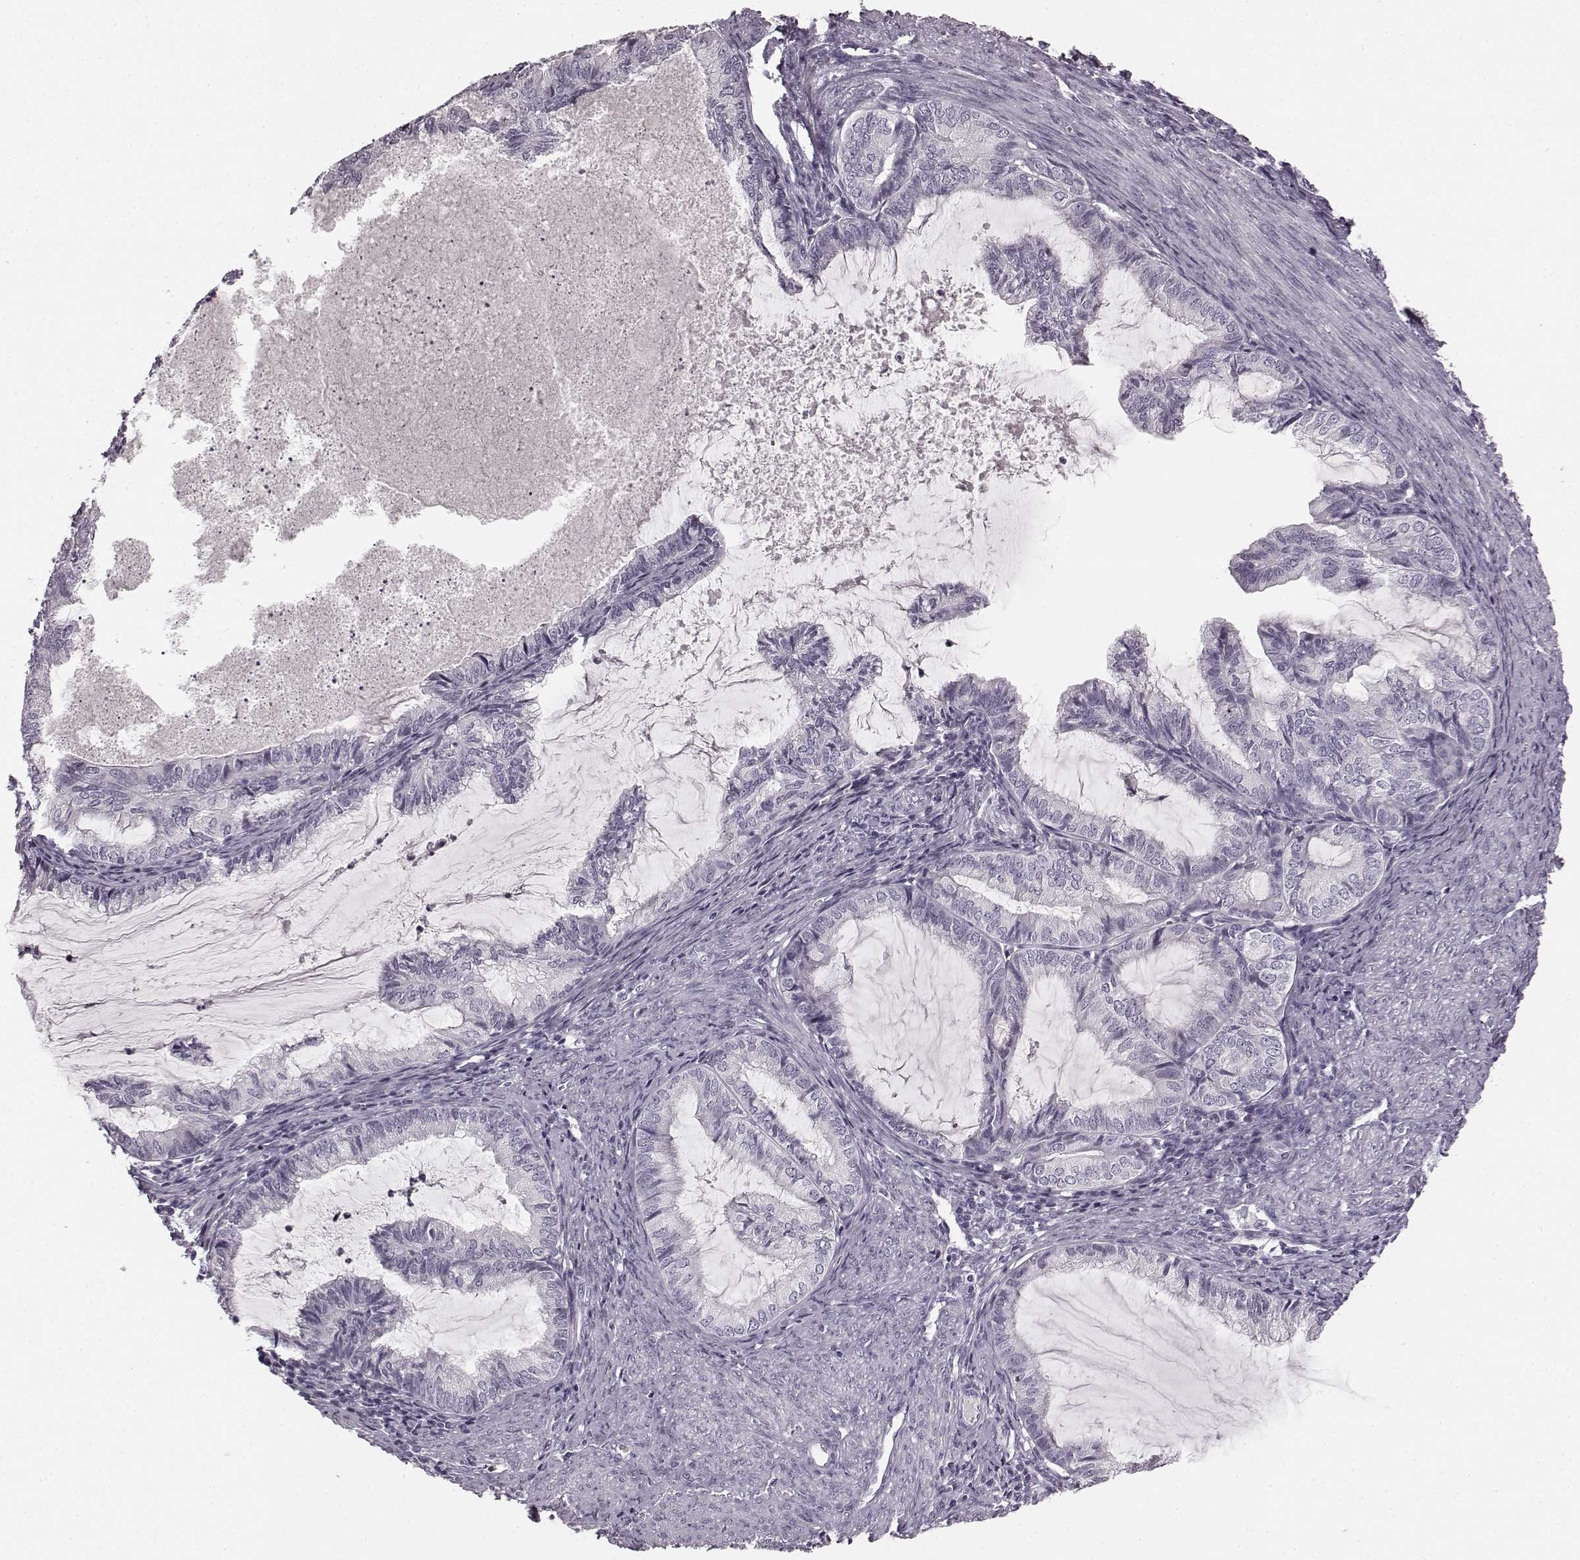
{"staining": {"intensity": "negative", "quantity": "none", "location": "none"}, "tissue": "endometrial cancer", "cell_type": "Tumor cells", "image_type": "cancer", "snomed": [{"axis": "morphology", "description": "Adenocarcinoma, NOS"}, {"axis": "topography", "description": "Endometrium"}], "caption": "This image is of endometrial cancer stained with immunohistochemistry to label a protein in brown with the nuclei are counter-stained blue. There is no staining in tumor cells.", "gene": "TMPRSS15", "patient": {"sex": "female", "age": 86}}